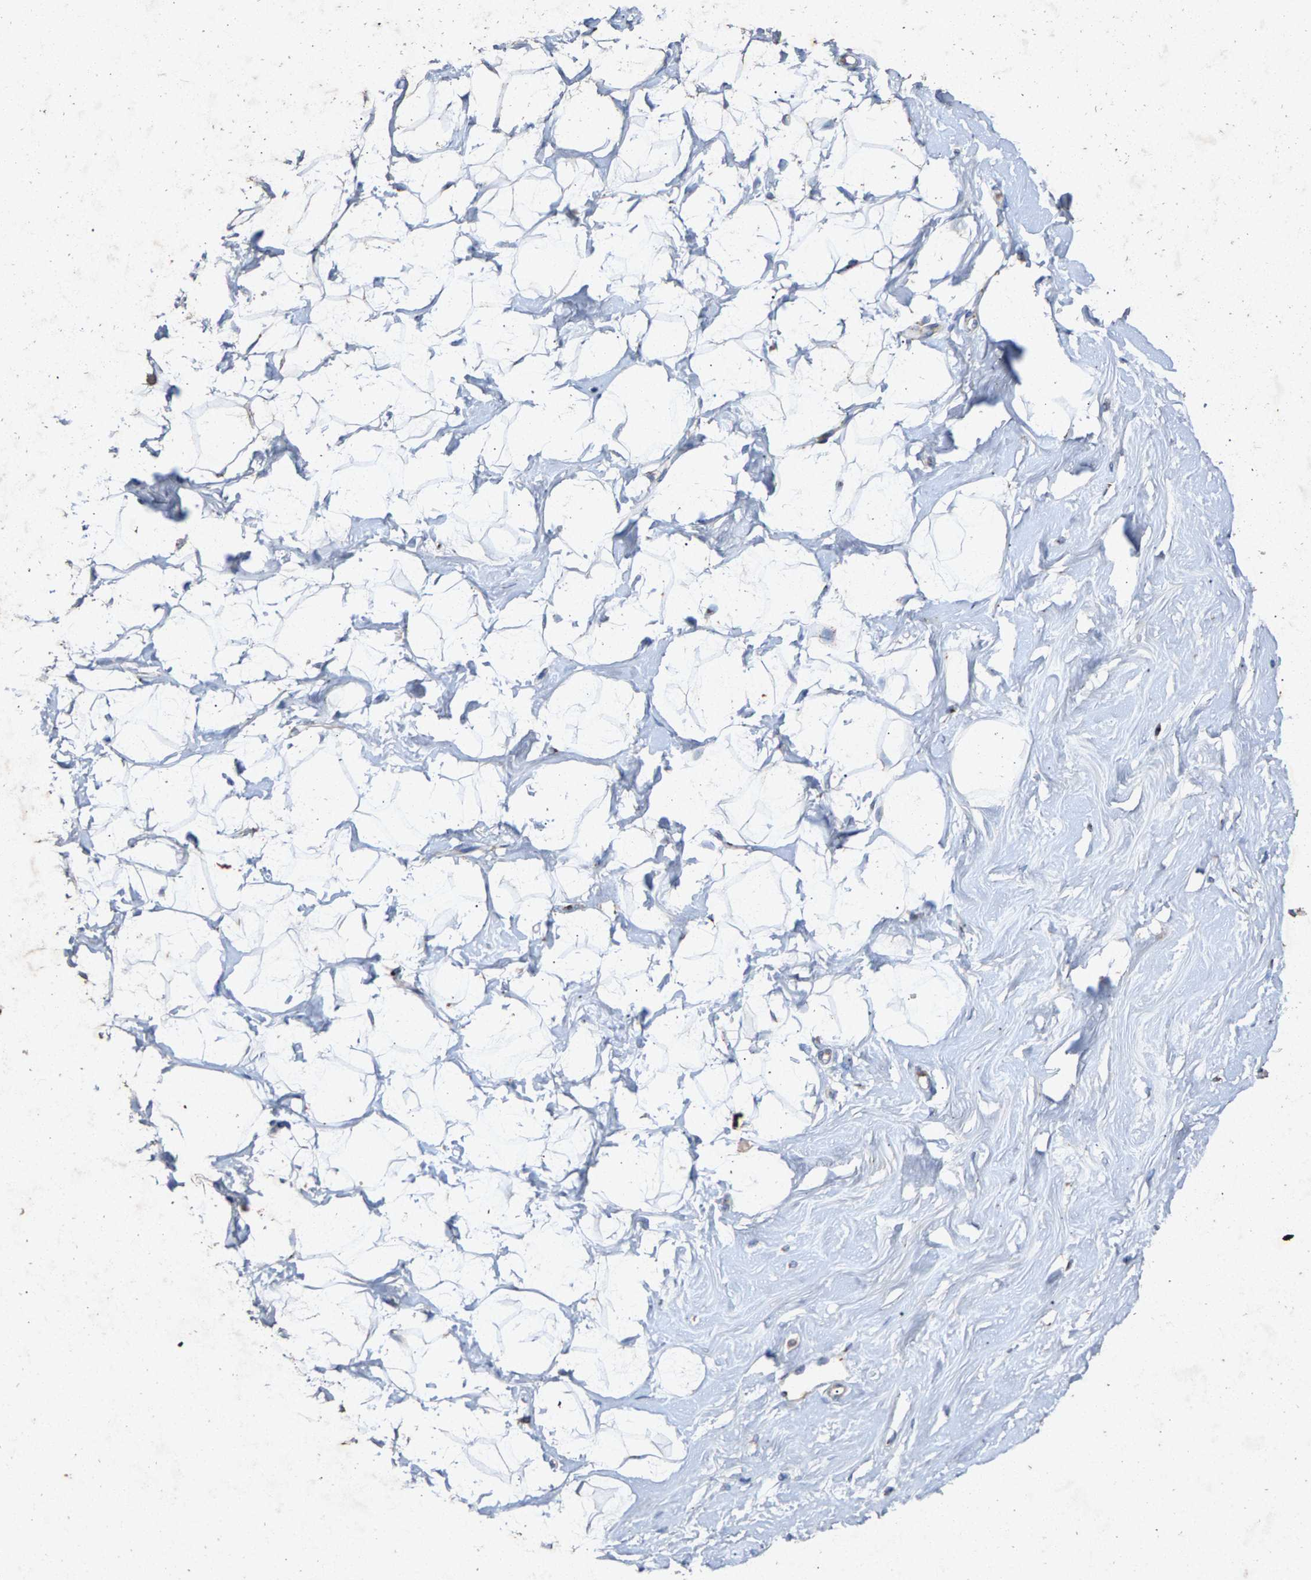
{"staining": {"intensity": "negative", "quantity": "none", "location": "none"}, "tissue": "breast", "cell_type": "Adipocytes", "image_type": "normal", "snomed": [{"axis": "morphology", "description": "Normal tissue, NOS"}, {"axis": "topography", "description": "Breast"}], "caption": "Adipocytes show no significant staining in benign breast.", "gene": "MAN2A1", "patient": {"sex": "female", "age": 23}}